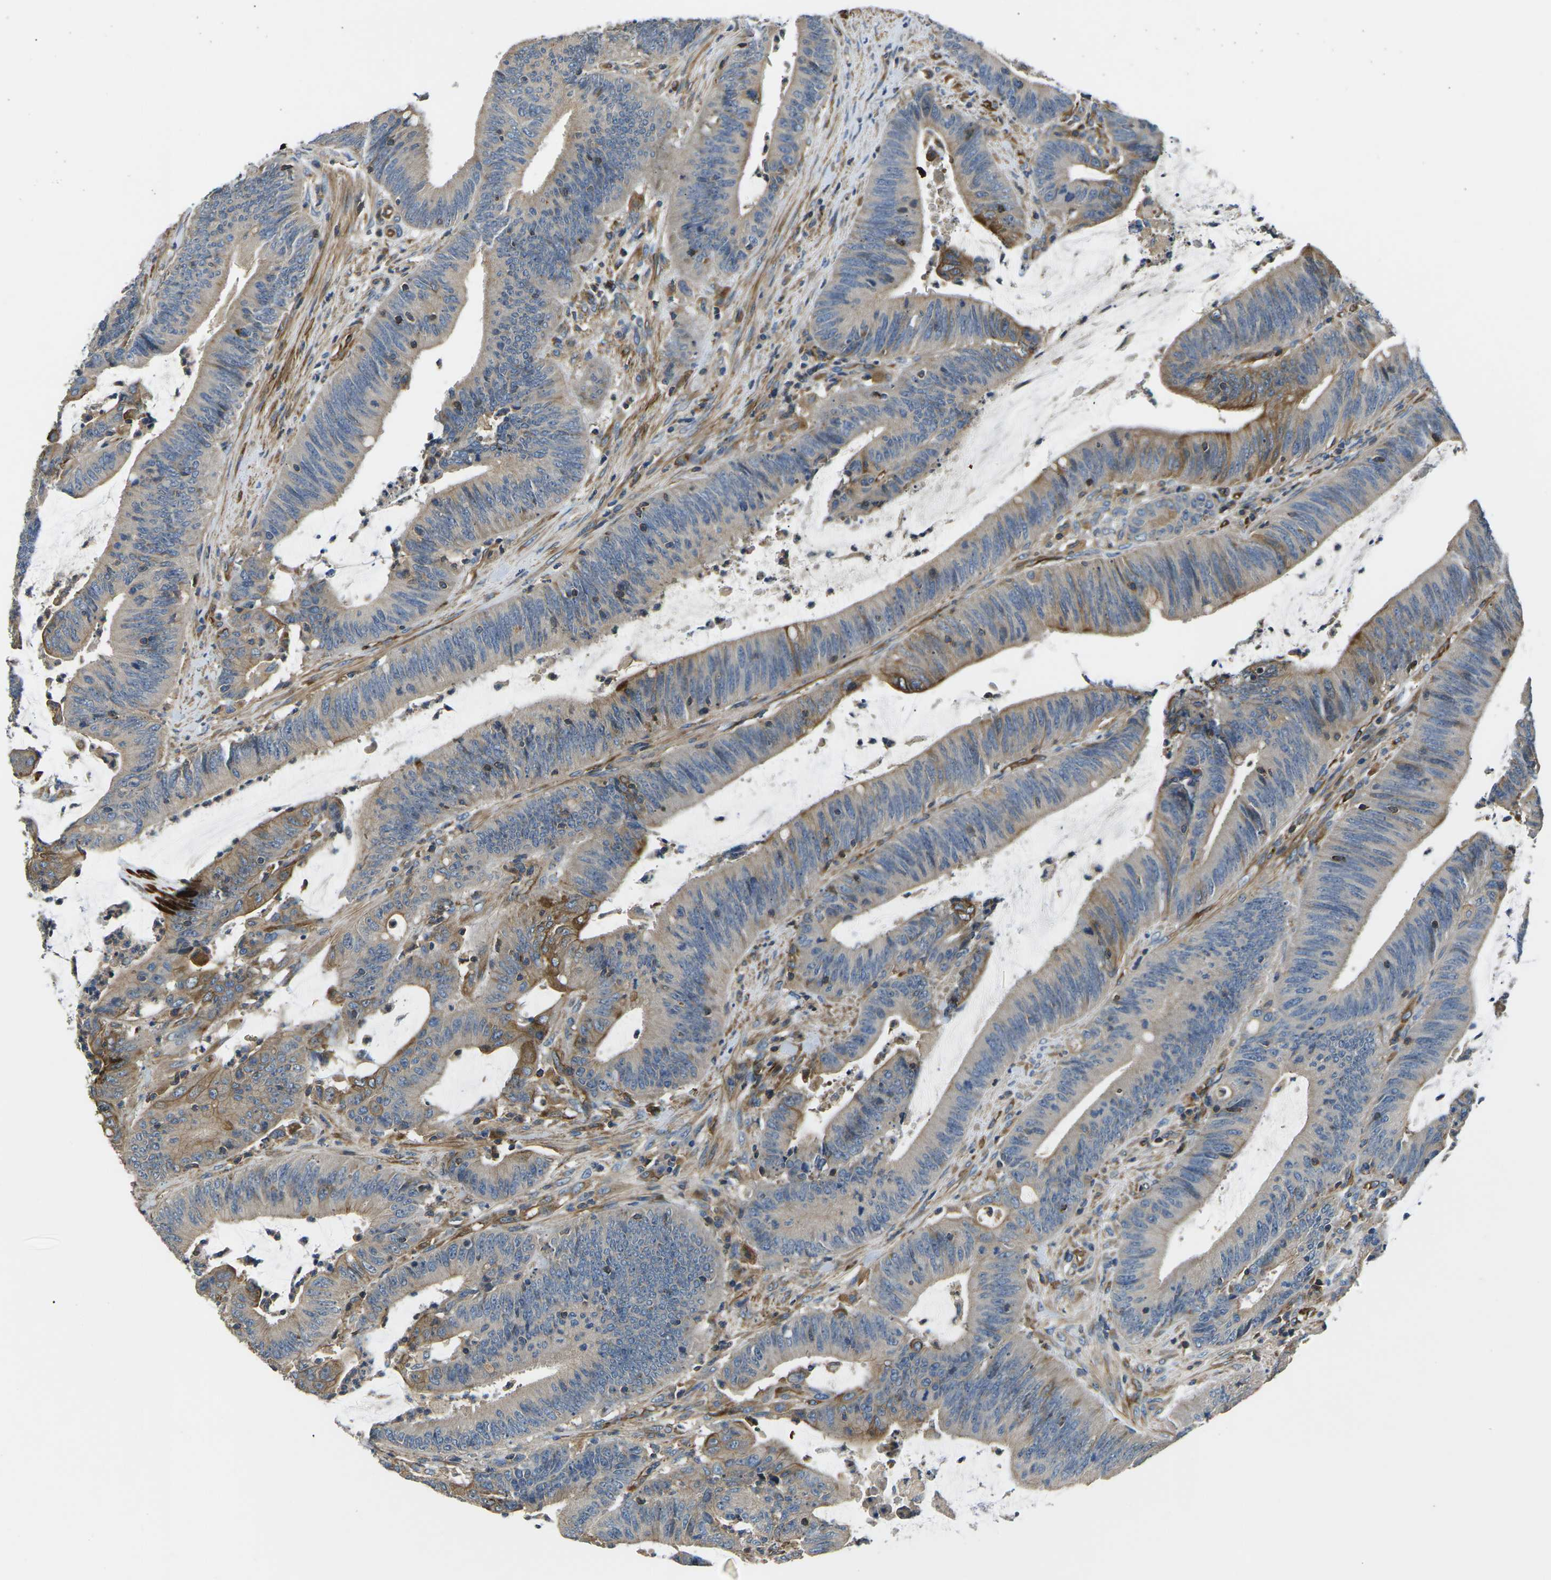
{"staining": {"intensity": "weak", "quantity": ">75%", "location": "cytoplasmic/membranous"}, "tissue": "colorectal cancer", "cell_type": "Tumor cells", "image_type": "cancer", "snomed": [{"axis": "morphology", "description": "Normal tissue, NOS"}, {"axis": "morphology", "description": "Adenocarcinoma, NOS"}, {"axis": "topography", "description": "Rectum"}], "caption": "A micrograph of human colorectal cancer (adenocarcinoma) stained for a protein exhibits weak cytoplasmic/membranous brown staining in tumor cells.", "gene": "KCNJ15", "patient": {"sex": "female", "age": 66}}